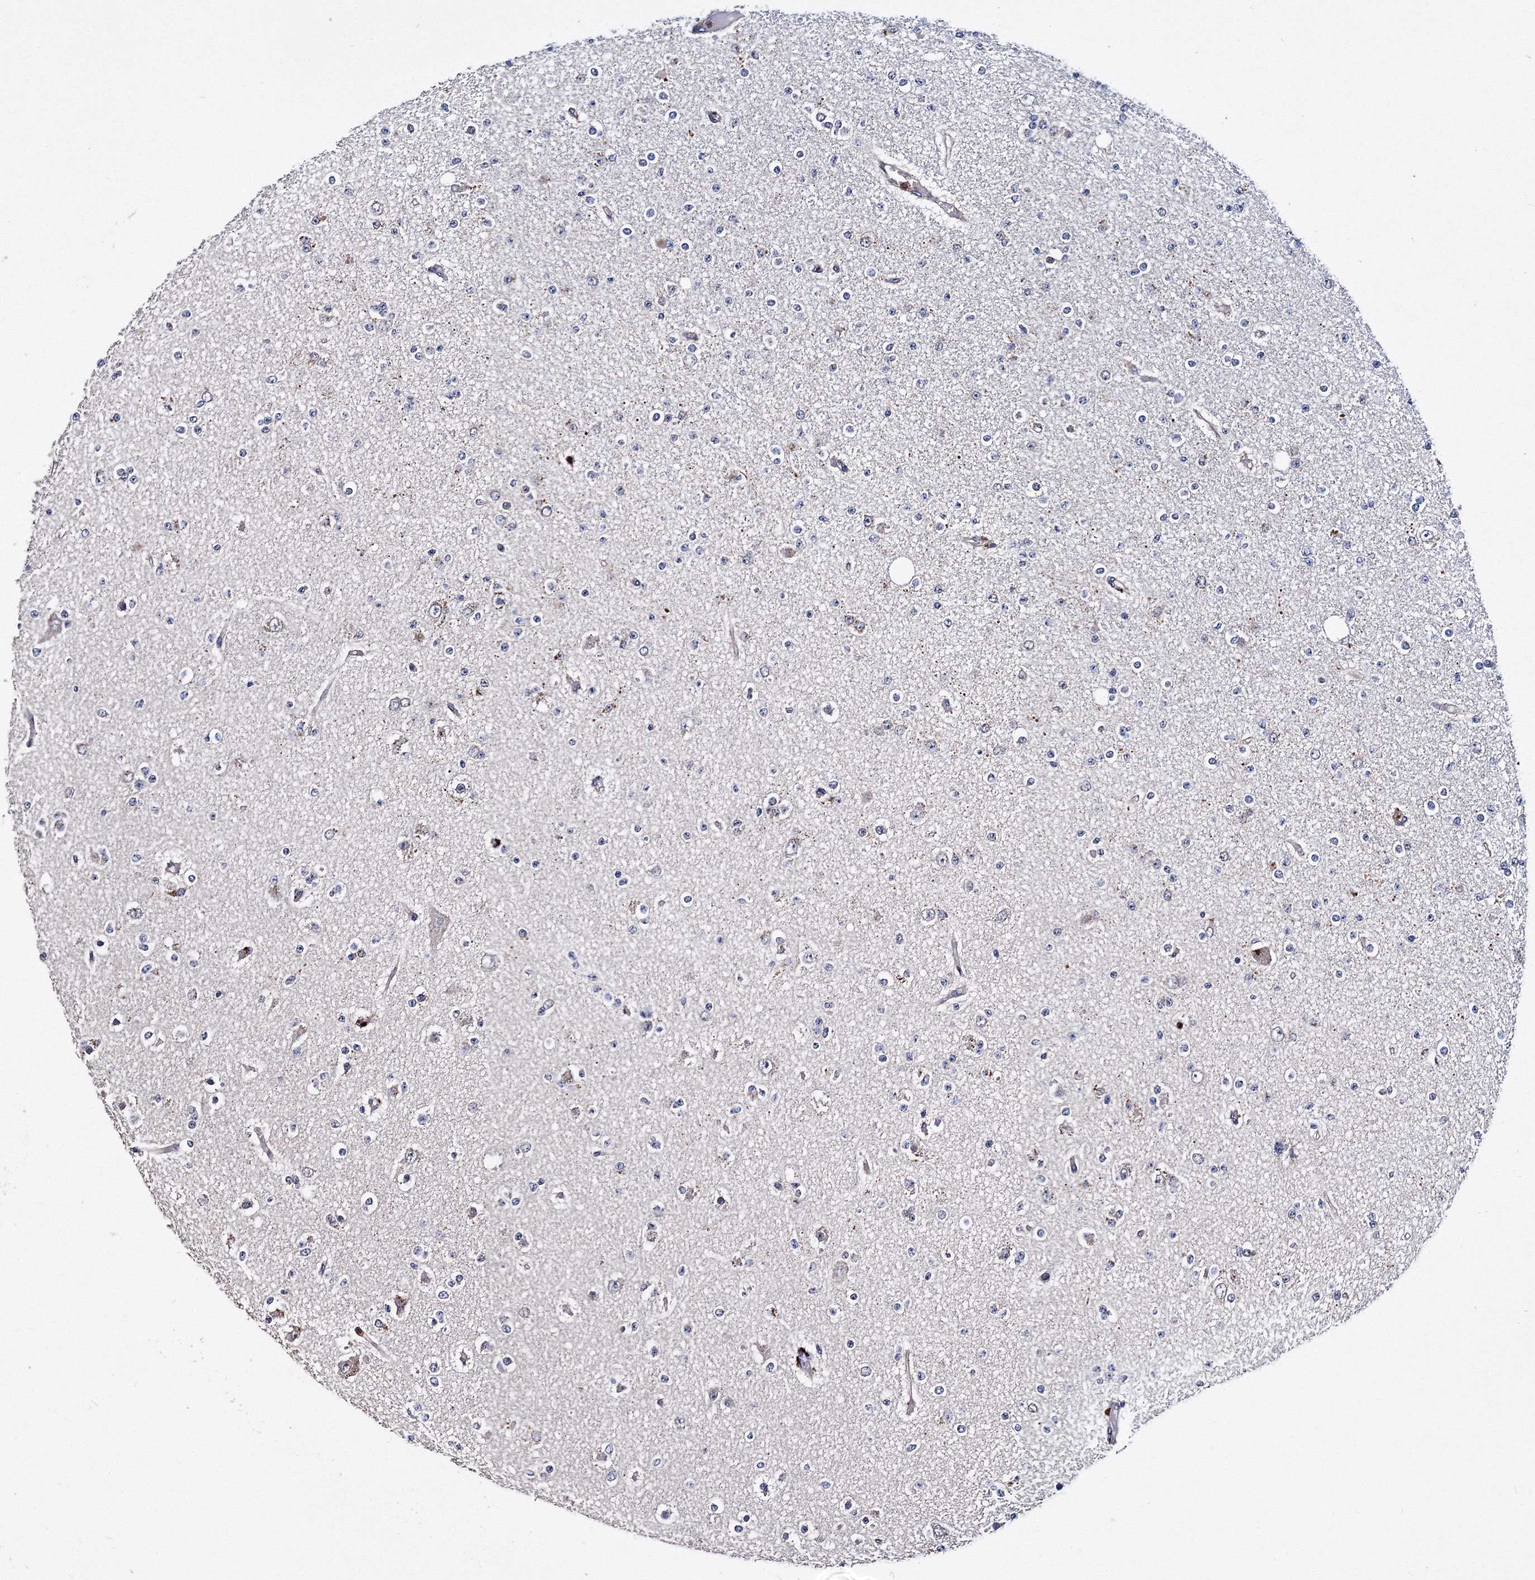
{"staining": {"intensity": "negative", "quantity": "none", "location": "none"}, "tissue": "glioma", "cell_type": "Tumor cells", "image_type": "cancer", "snomed": [{"axis": "morphology", "description": "Glioma, malignant, Low grade"}, {"axis": "topography", "description": "Brain"}], "caption": "Immunohistochemistry (IHC) of glioma displays no expression in tumor cells.", "gene": "PHYKPL", "patient": {"sex": "female", "age": 22}}